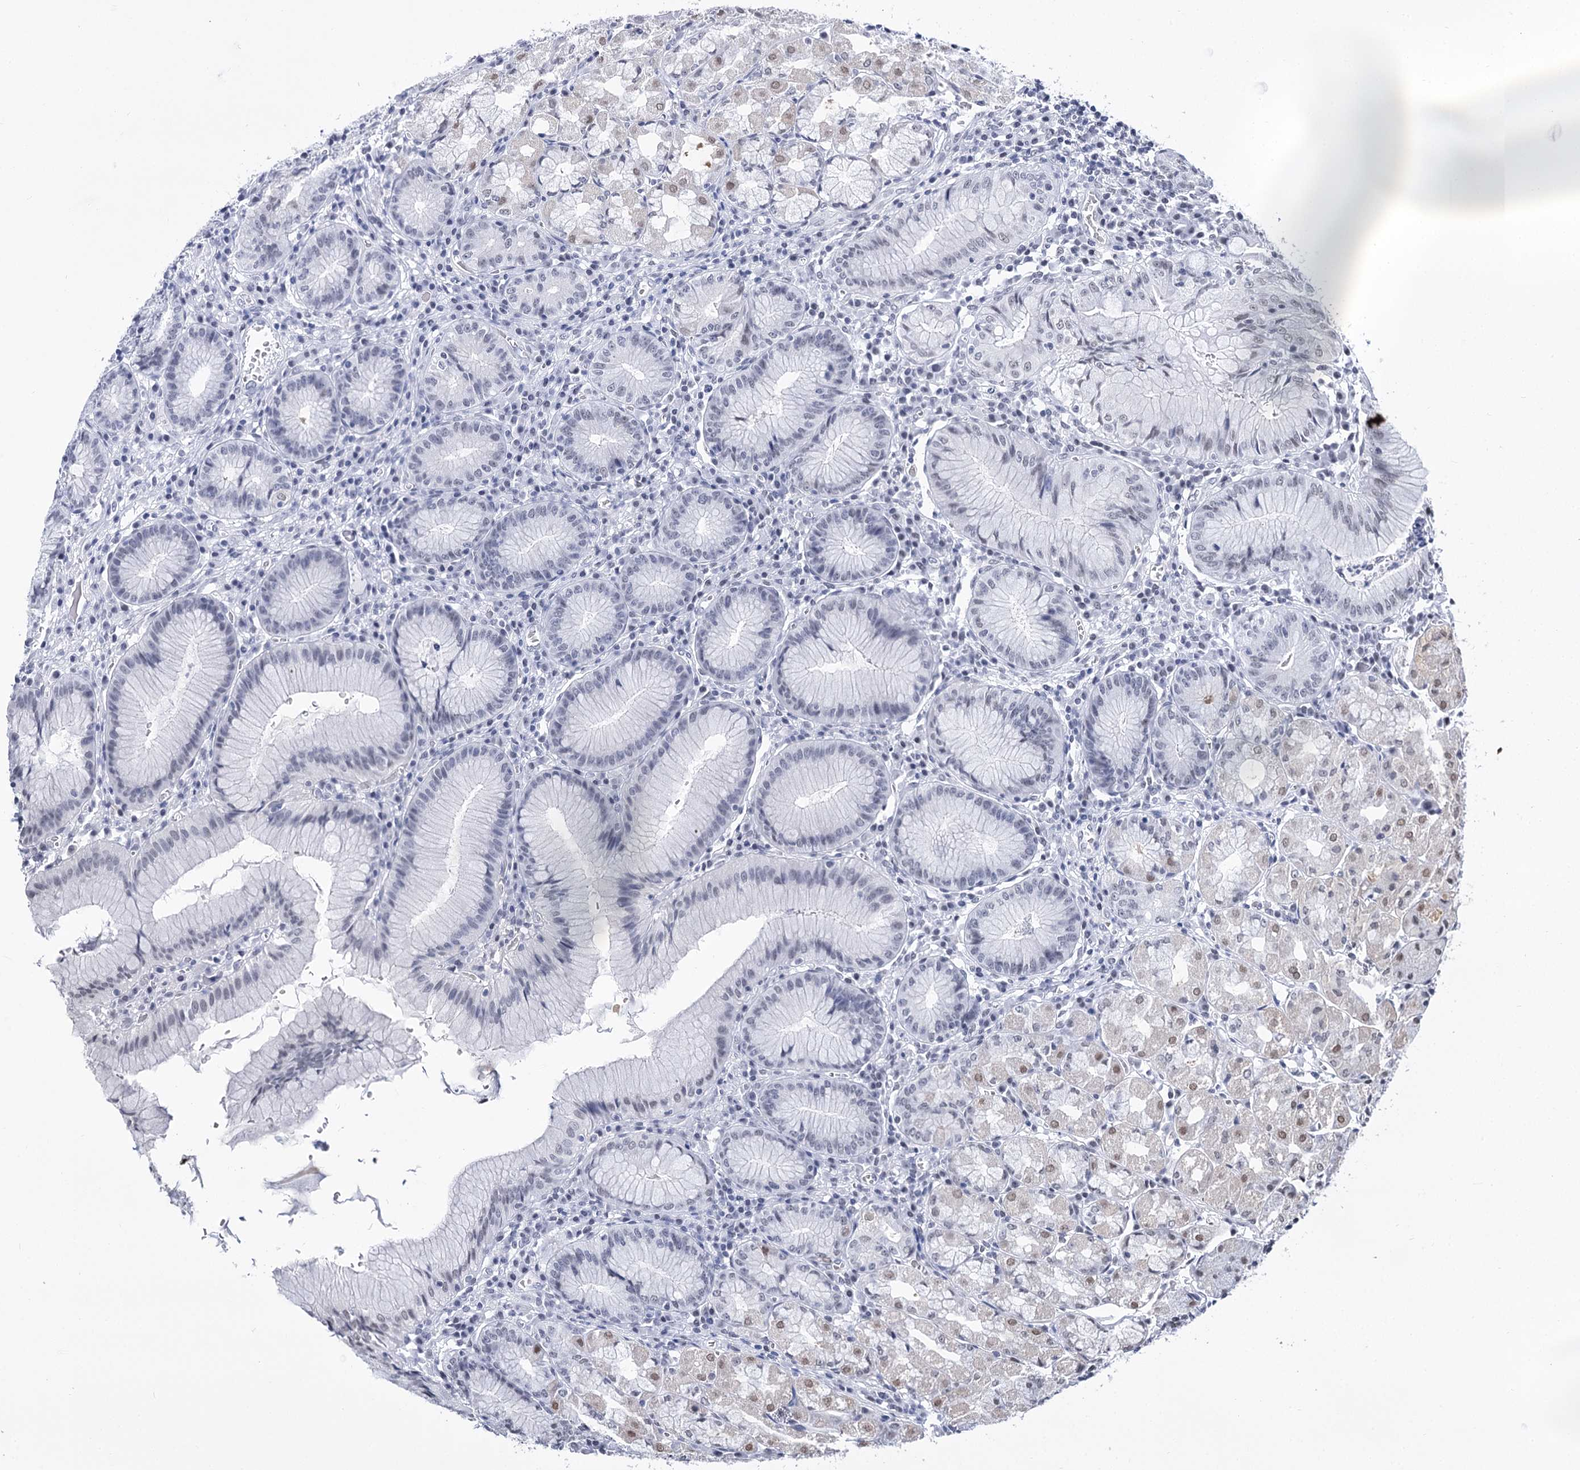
{"staining": {"intensity": "weak", "quantity": "<25%", "location": "nuclear"}, "tissue": "stomach", "cell_type": "Glandular cells", "image_type": "normal", "snomed": [{"axis": "morphology", "description": "Normal tissue, NOS"}, {"axis": "topography", "description": "Stomach"}], "caption": "Immunohistochemistry micrograph of benign stomach stained for a protein (brown), which demonstrates no staining in glandular cells. (Immunohistochemistry, brightfield microscopy, high magnification).", "gene": "POU4F3", "patient": {"sex": "male", "age": 55}}